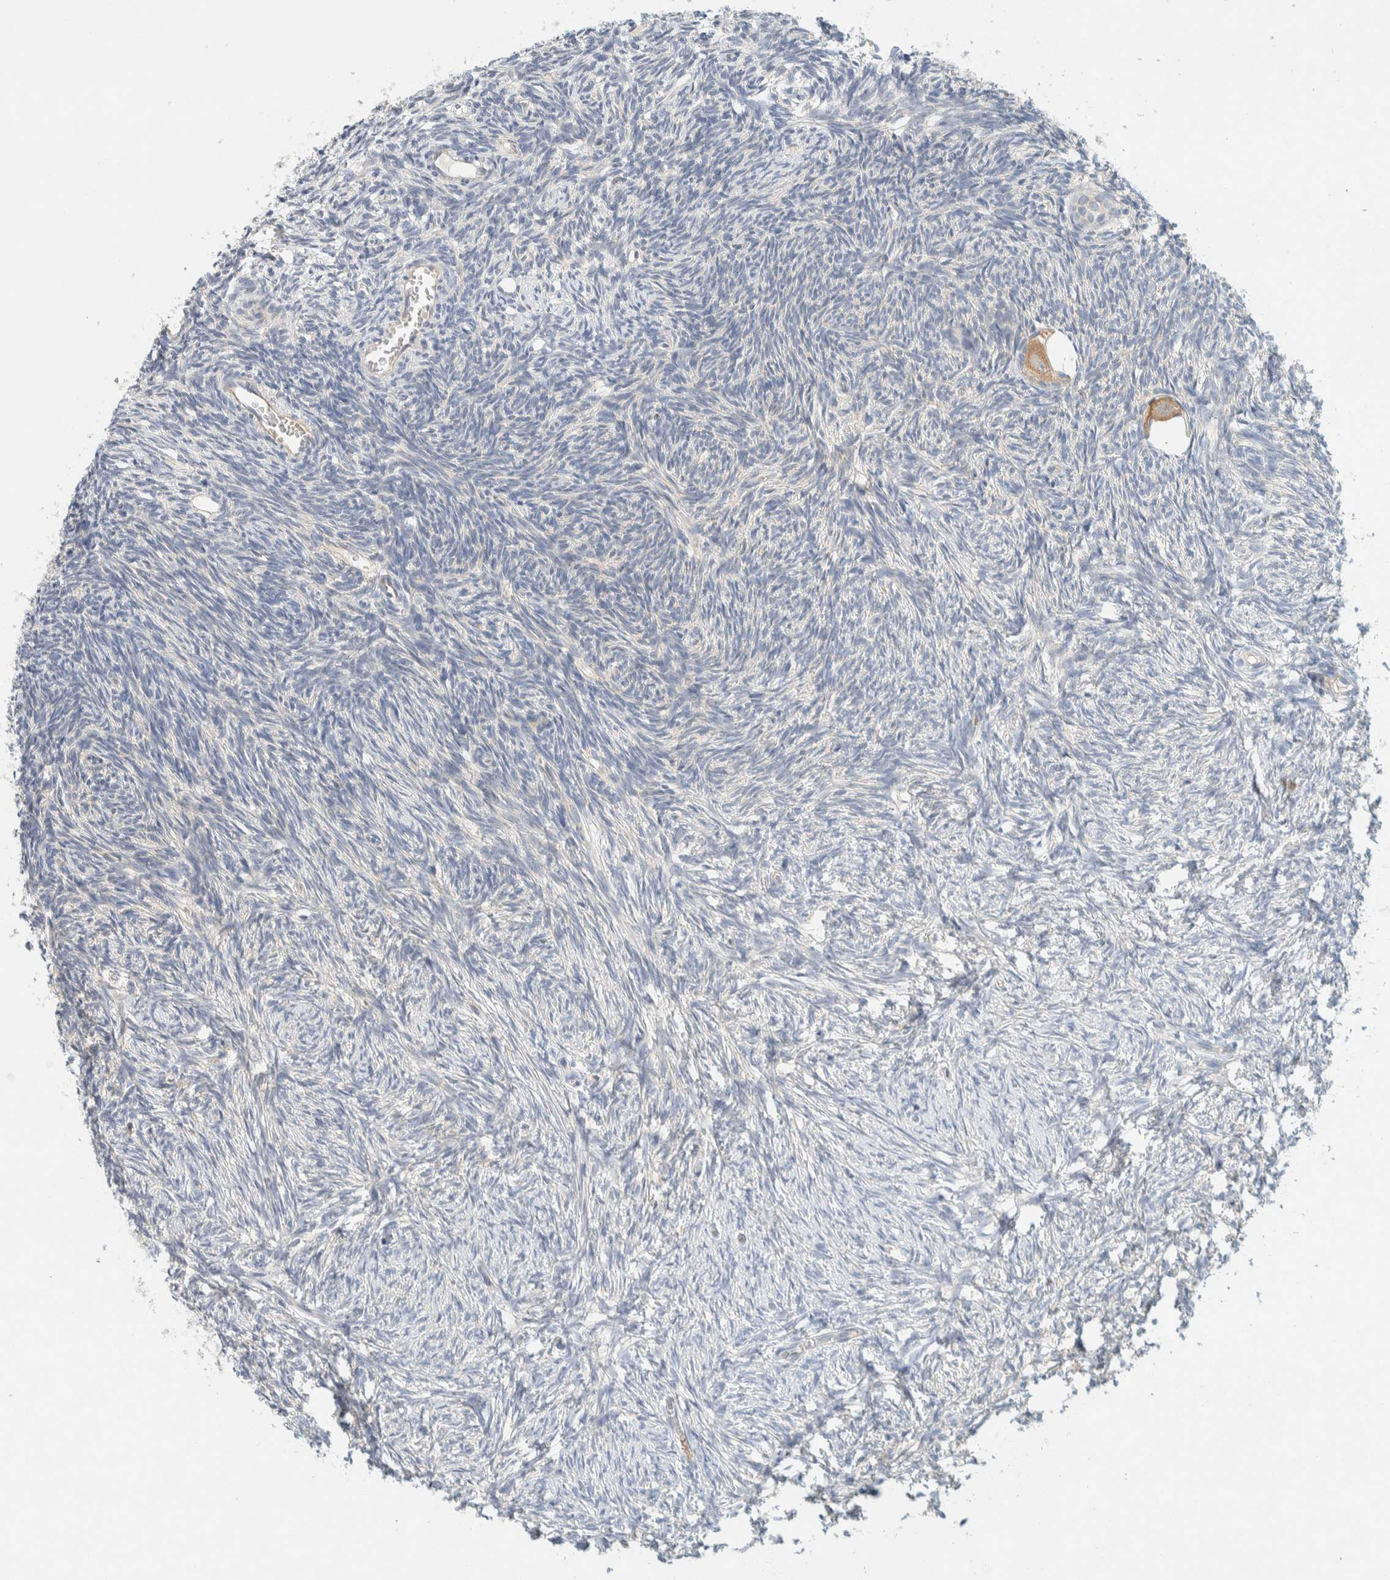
{"staining": {"intensity": "moderate", "quantity": ">75%", "location": "cytoplasmic/membranous"}, "tissue": "ovary", "cell_type": "Follicle cells", "image_type": "normal", "snomed": [{"axis": "morphology", "description": "Normal tissue, NOS"}, {"axis": "topography", "description": "Ovary"}], "caption": "Immunohistochemistry (IHC) of unremarkable ovary exhibits medium levels of moderate cytoplasmic/membranous staining in about >75% of follicle cells.", "gene": "SUMF2", "patient": {"sex": "female", "age": 34}}